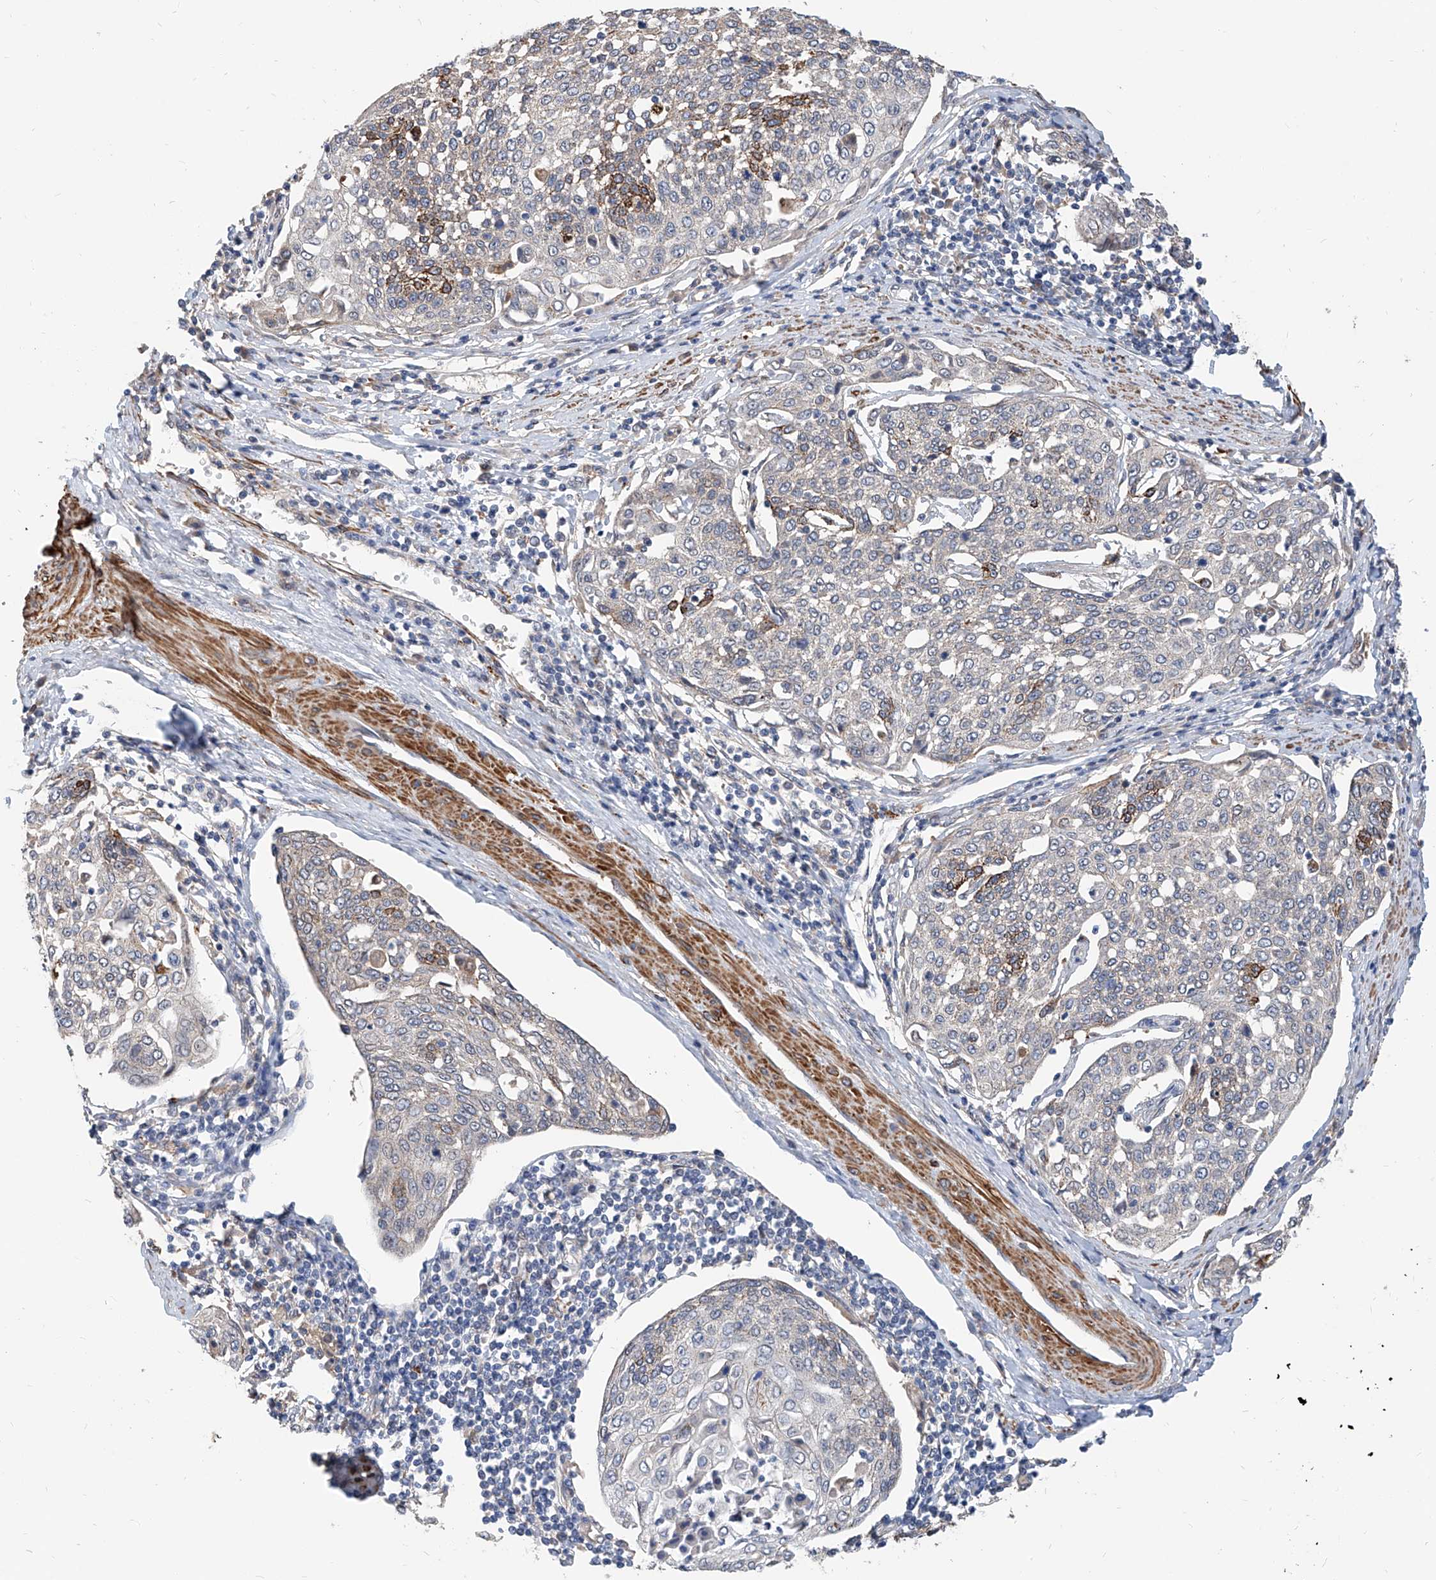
{"staining": {"intensity": "moderate", "quantity": "25%-75%", "location": "cytoplasmic/membranous"}, "tissue": "cervical cancer", "cell_type": "Tumor cells", "image_type": "cancer", "snomed": [{"axis": "morphology", "description": "Squamous cell carcinoma, NOS"}, {"axis": "topography", "description": "Cervix"}], "caption": "Tumor cells display medium levels of moderate cytoplasmic/membranous expression in about 25%-75% of cells in cervical cancer.", "gene": "MAGEE2", "patient": {"sex": "female", "age": 34}}